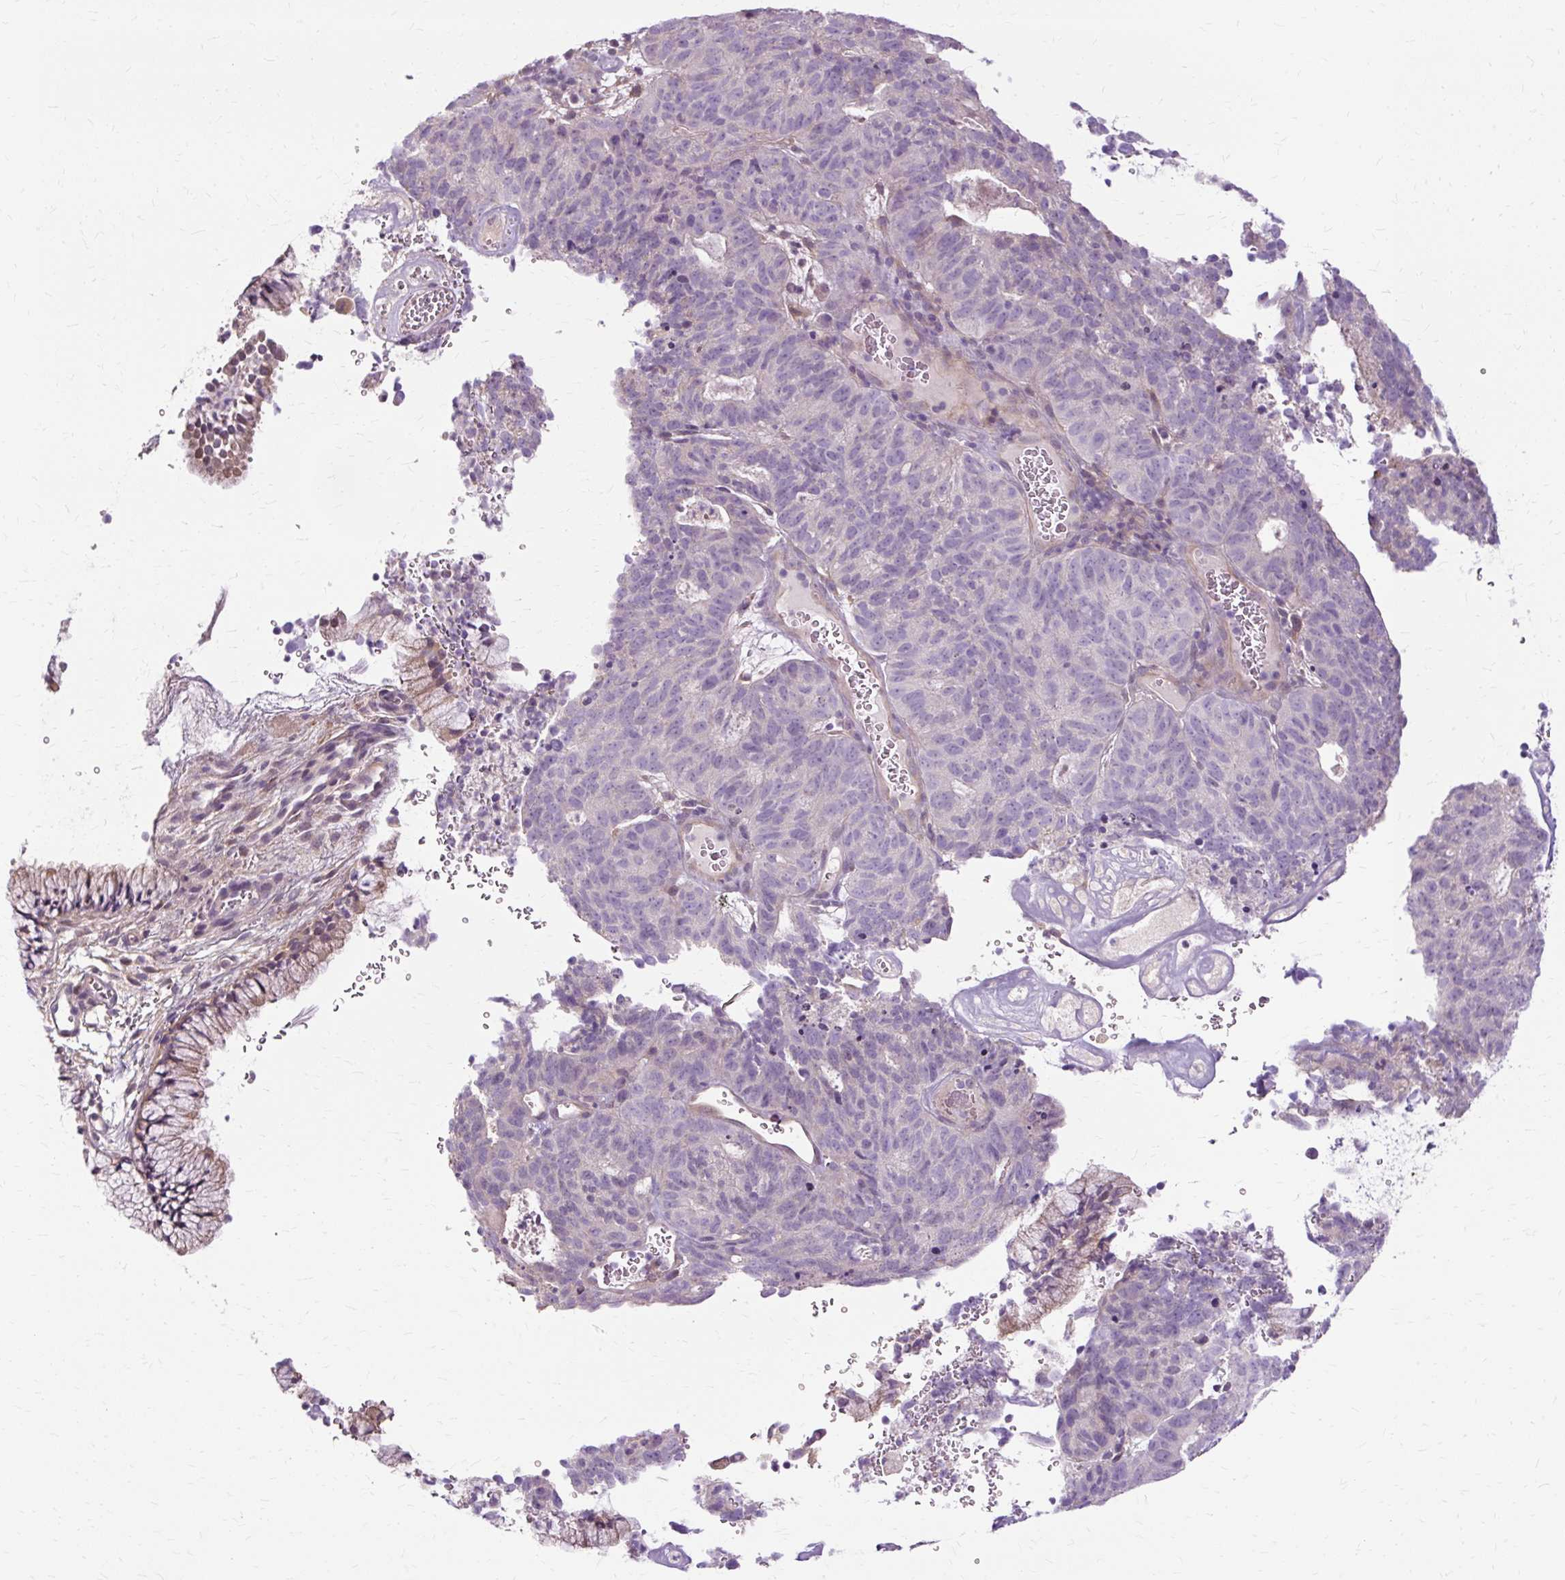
{"staining": {"intensity": "negative", "quantity": "none", "location": "none"}, "tissue": "cervical cancer", "cell_type": "Tumor cells", "image_type": "cancer", "snomed": [{"axis": "morphology", "description": "Adenocarcinoma, NOS"}, {"axis": "topography", "description": "Cervix"}], "caption": "High power microscopy micrograph of an IHC micrograph of adenocarcinoma (cervical), revealing no significant expression in tumor cells.", "gene": "TSPAN8", "patient": {"sex": "female", "age": 38}}